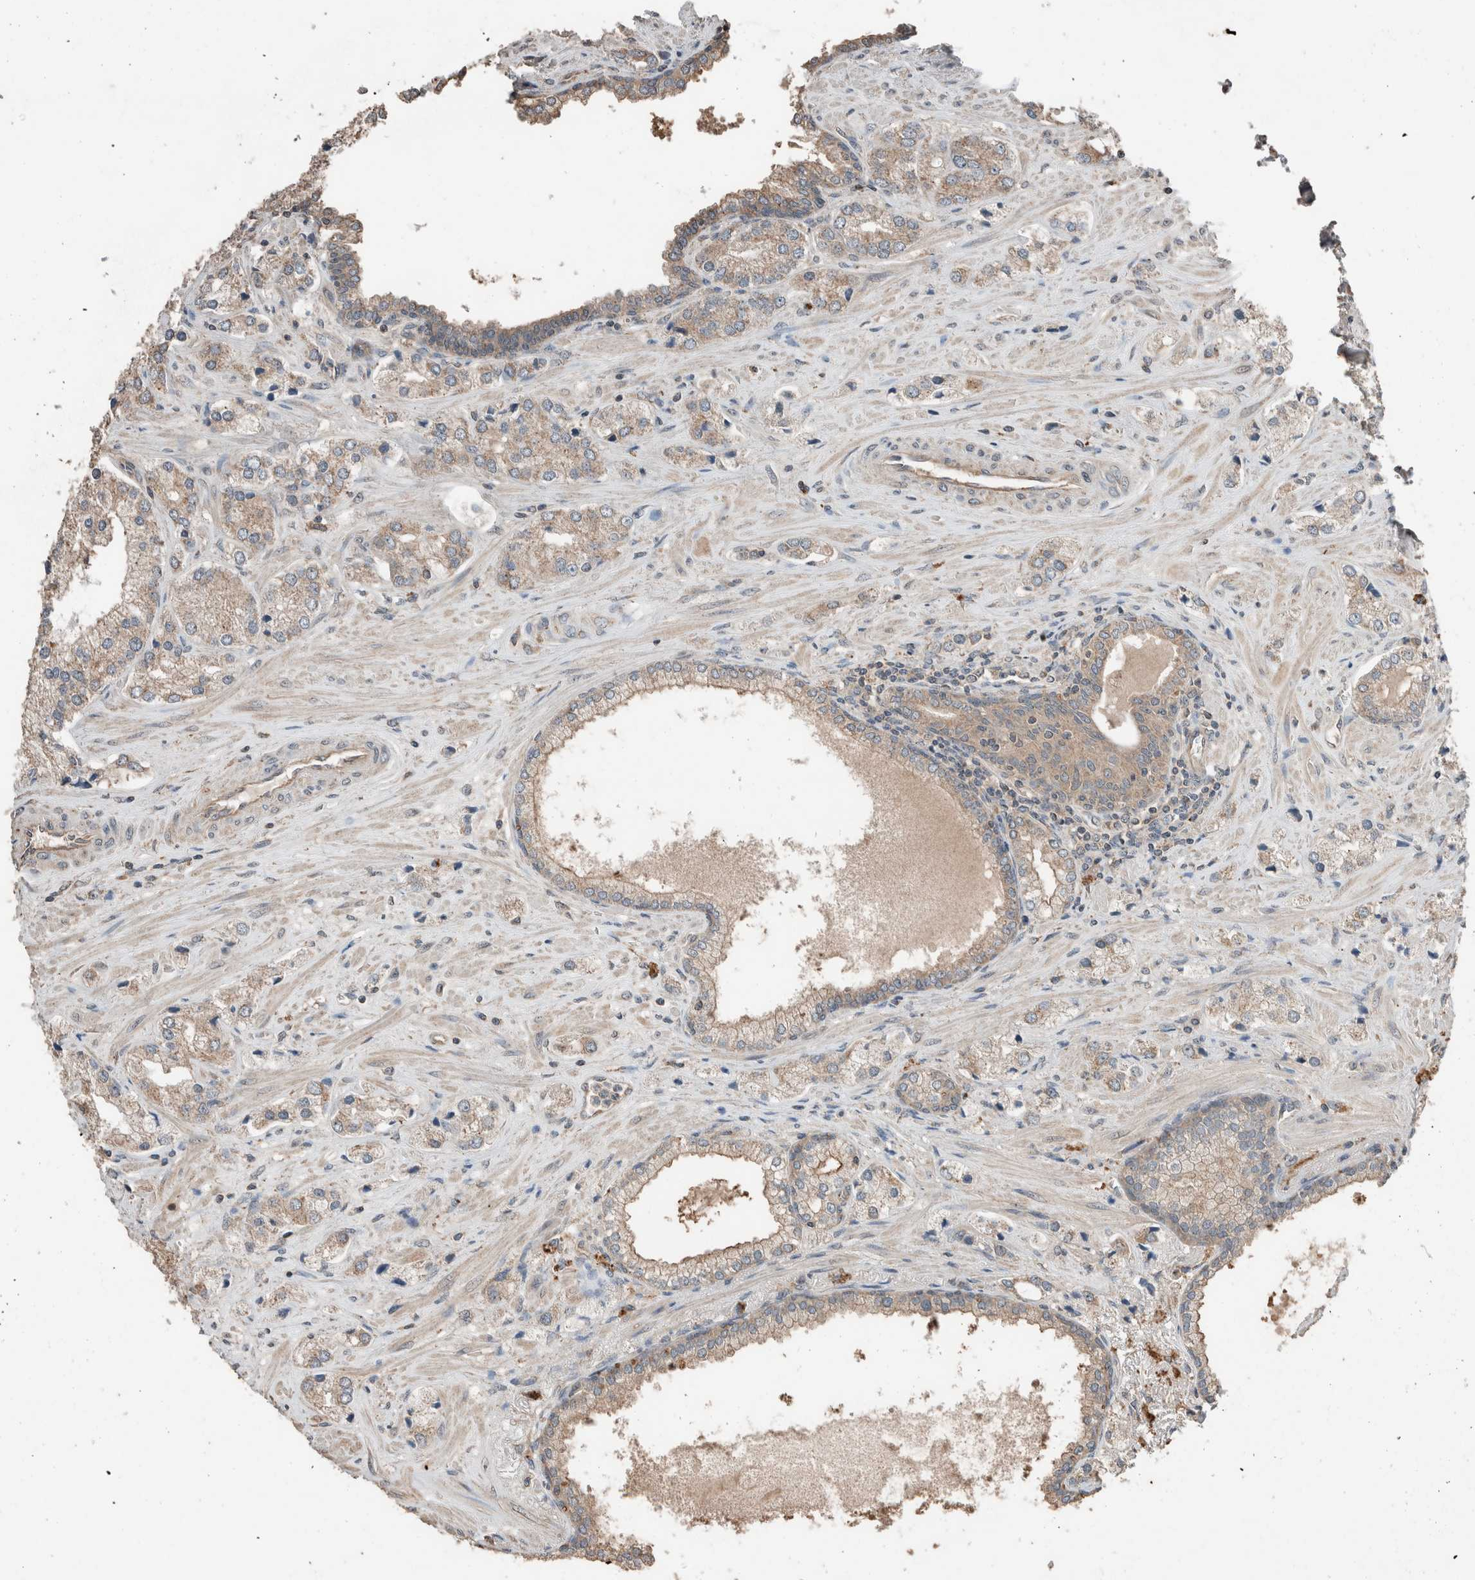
{"staining": {"intensity": "weak", "quantity": "<25%", "location": "cytoplasmic/membranous"}, "tissue": "prostate cancer", "cell_type": "Tumor cells", "image_type": "cancer", "snomed": [{"axis": "morphology", "description": "Adenocarcinoma, High grade"}, {"axis": "topography", "description": "Prostate"}], "caption": "This histopathology image is of prostate cancer stained with immunohistochemistry to label a protein in brown with the nuclei are counter-stained blue. There is no positivity in tumor cells. (Immunohistochemistry, brightfield microscopy, high magnification).", "gene": "ERAP2", "patient": {"sex": "male", "age": 66}}